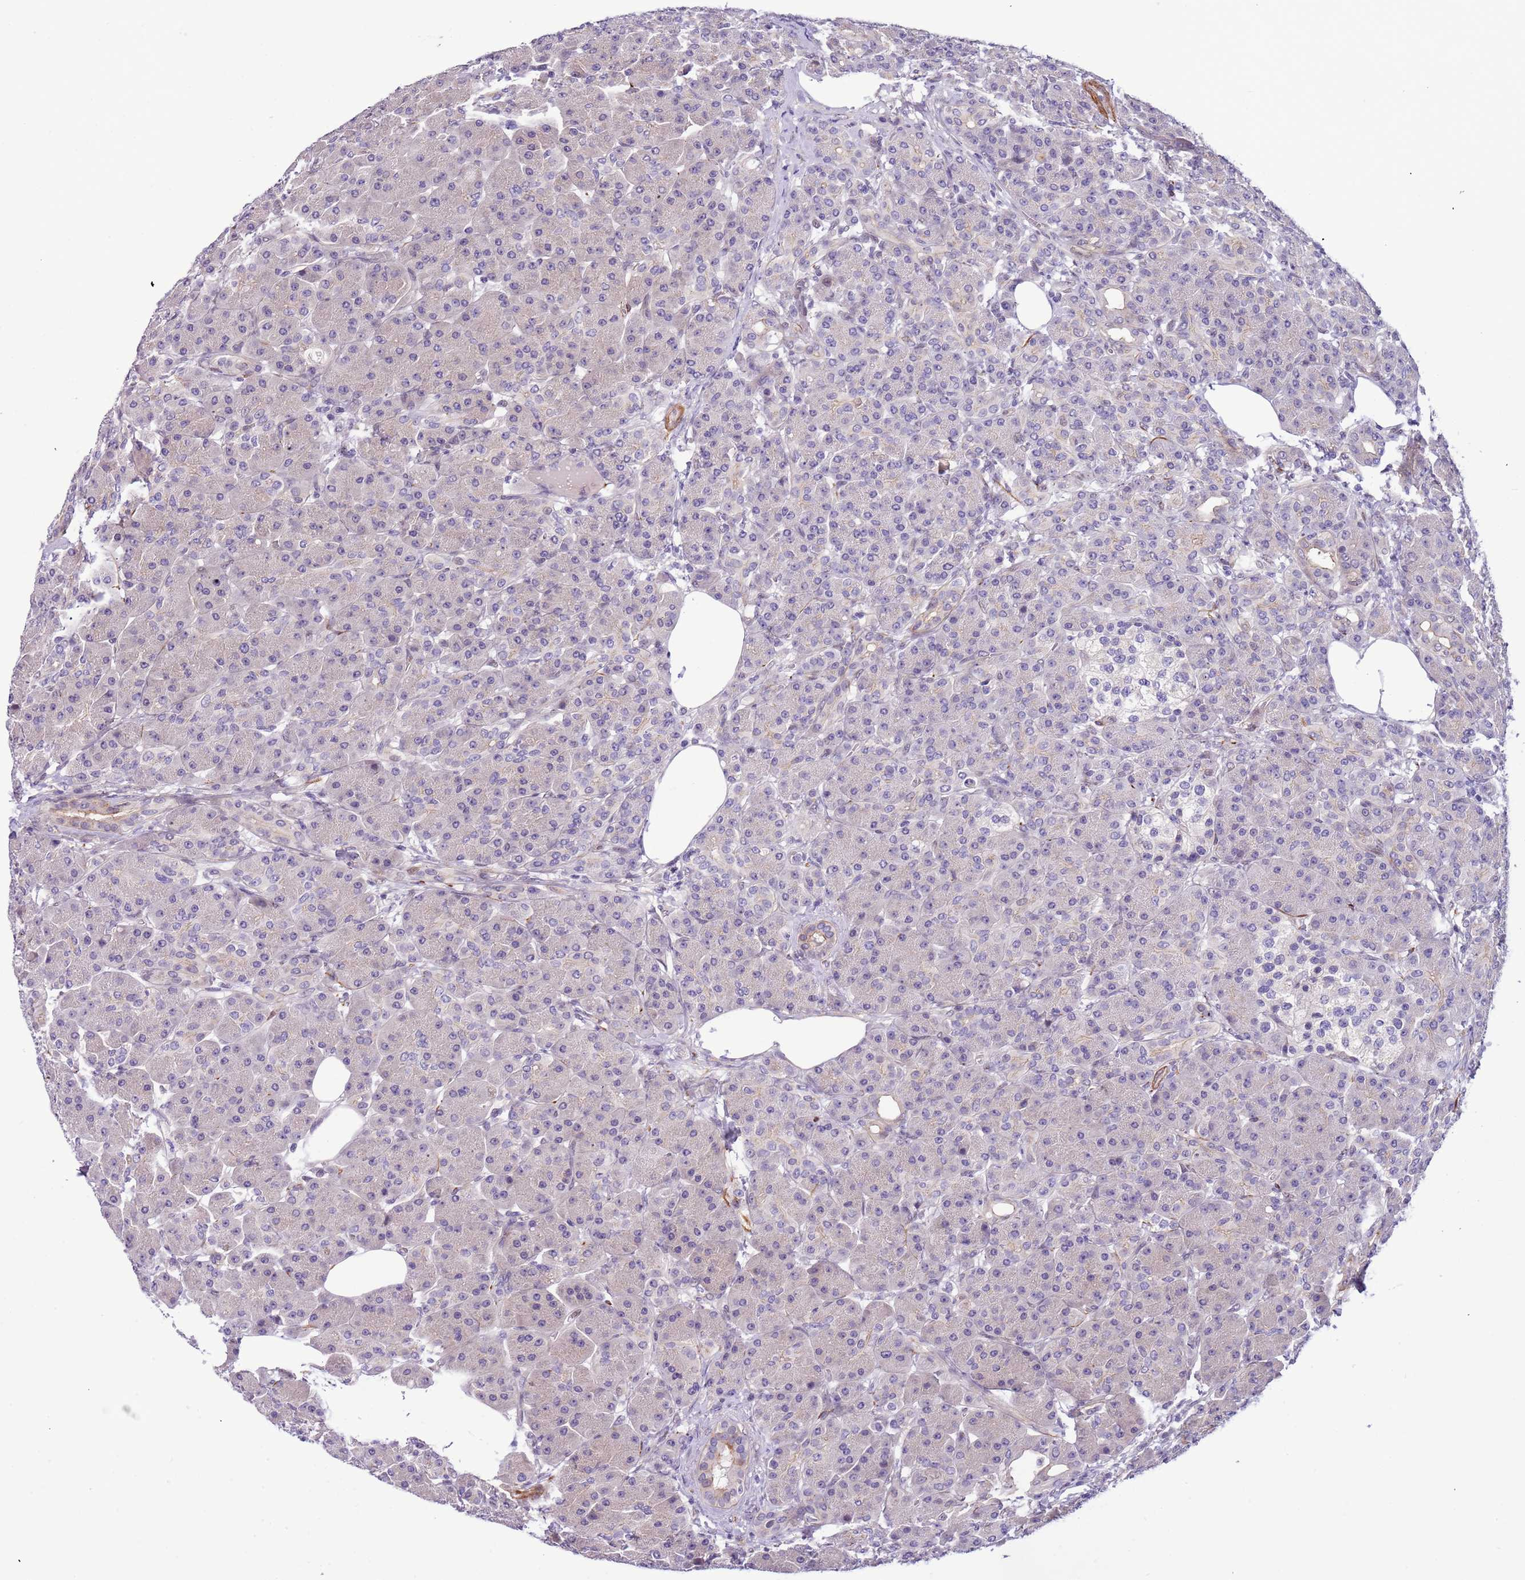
{"staining": {"intensity": "negative", "quantity": "none", "location": "none"}, "tissue": "pancreas", "cell_type": "Exocrine glandular cells", "image_type": "normal", "snomed": [{"axis": "morphology", "description": "Normal tissue, NOS"}, {"axis": "topography", "description": "Pancreas"}], "caption": "Pancreas was stained to show a protein in brown. There is no significant staining in exocrine glandular cells. The staining is performed using DAB brown chromogen with nuclei counter-stained in using hematoxylin.", "gene": "PLEKHH1", "patient": {"sex": "male", "age": 63}}